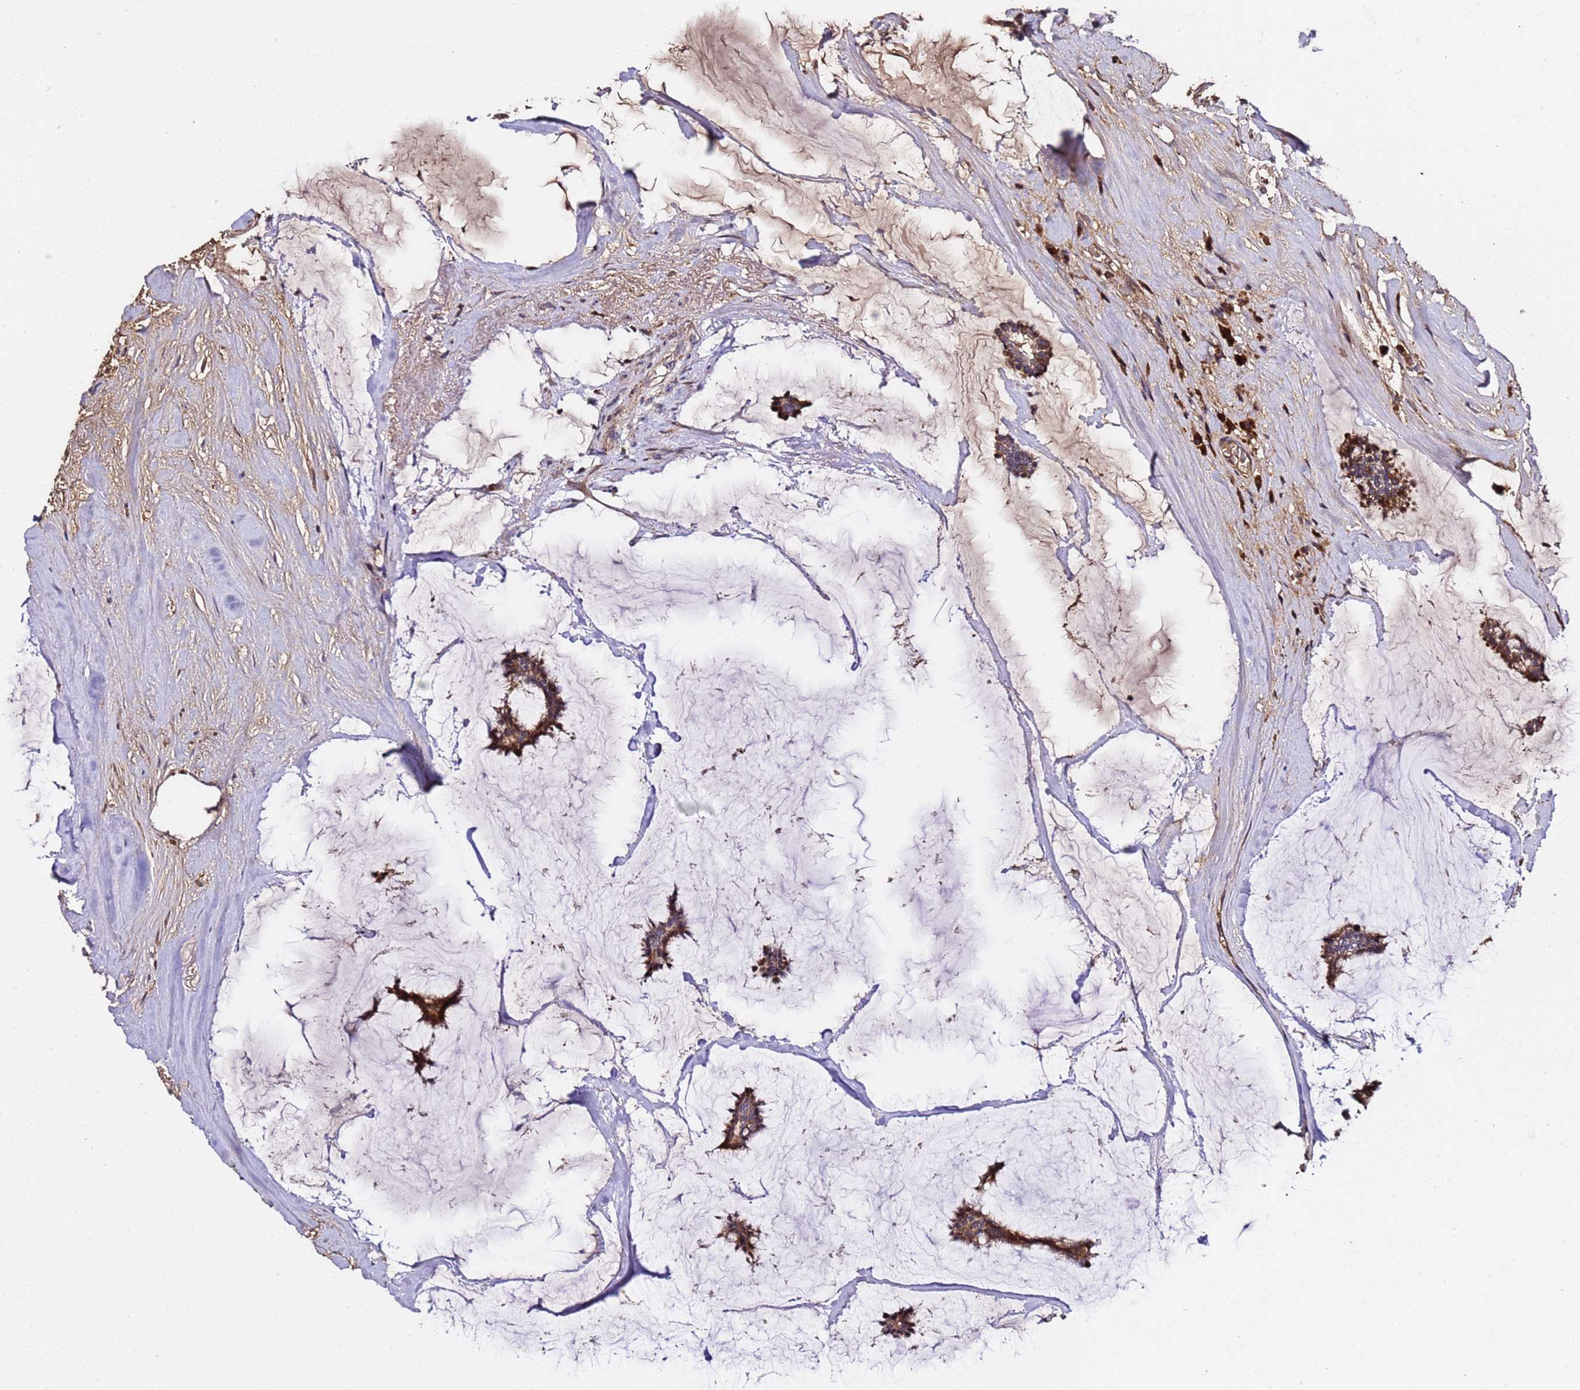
{"staining": {"intensity": "strong", "quantity": ">75%", "location": "cytoplasmic/membranous"}, "tissue": "breast cancer", "cell_type": "Tumor cells", "image_type": "cancer", "snomed": [{"axis": "morphology", "description": "Duct carcinoma"}, {"axis": "topography", "description": "Breast"}], "caption": "Human breast cancer (infiltrating ductal carcinoma) stained with a brown dye reveals strong cytoplasmic/membranous positive expression in about >75% of tumor cells.", "gene": "WNK4", "patient": {"sex": "female", "age": 93}}